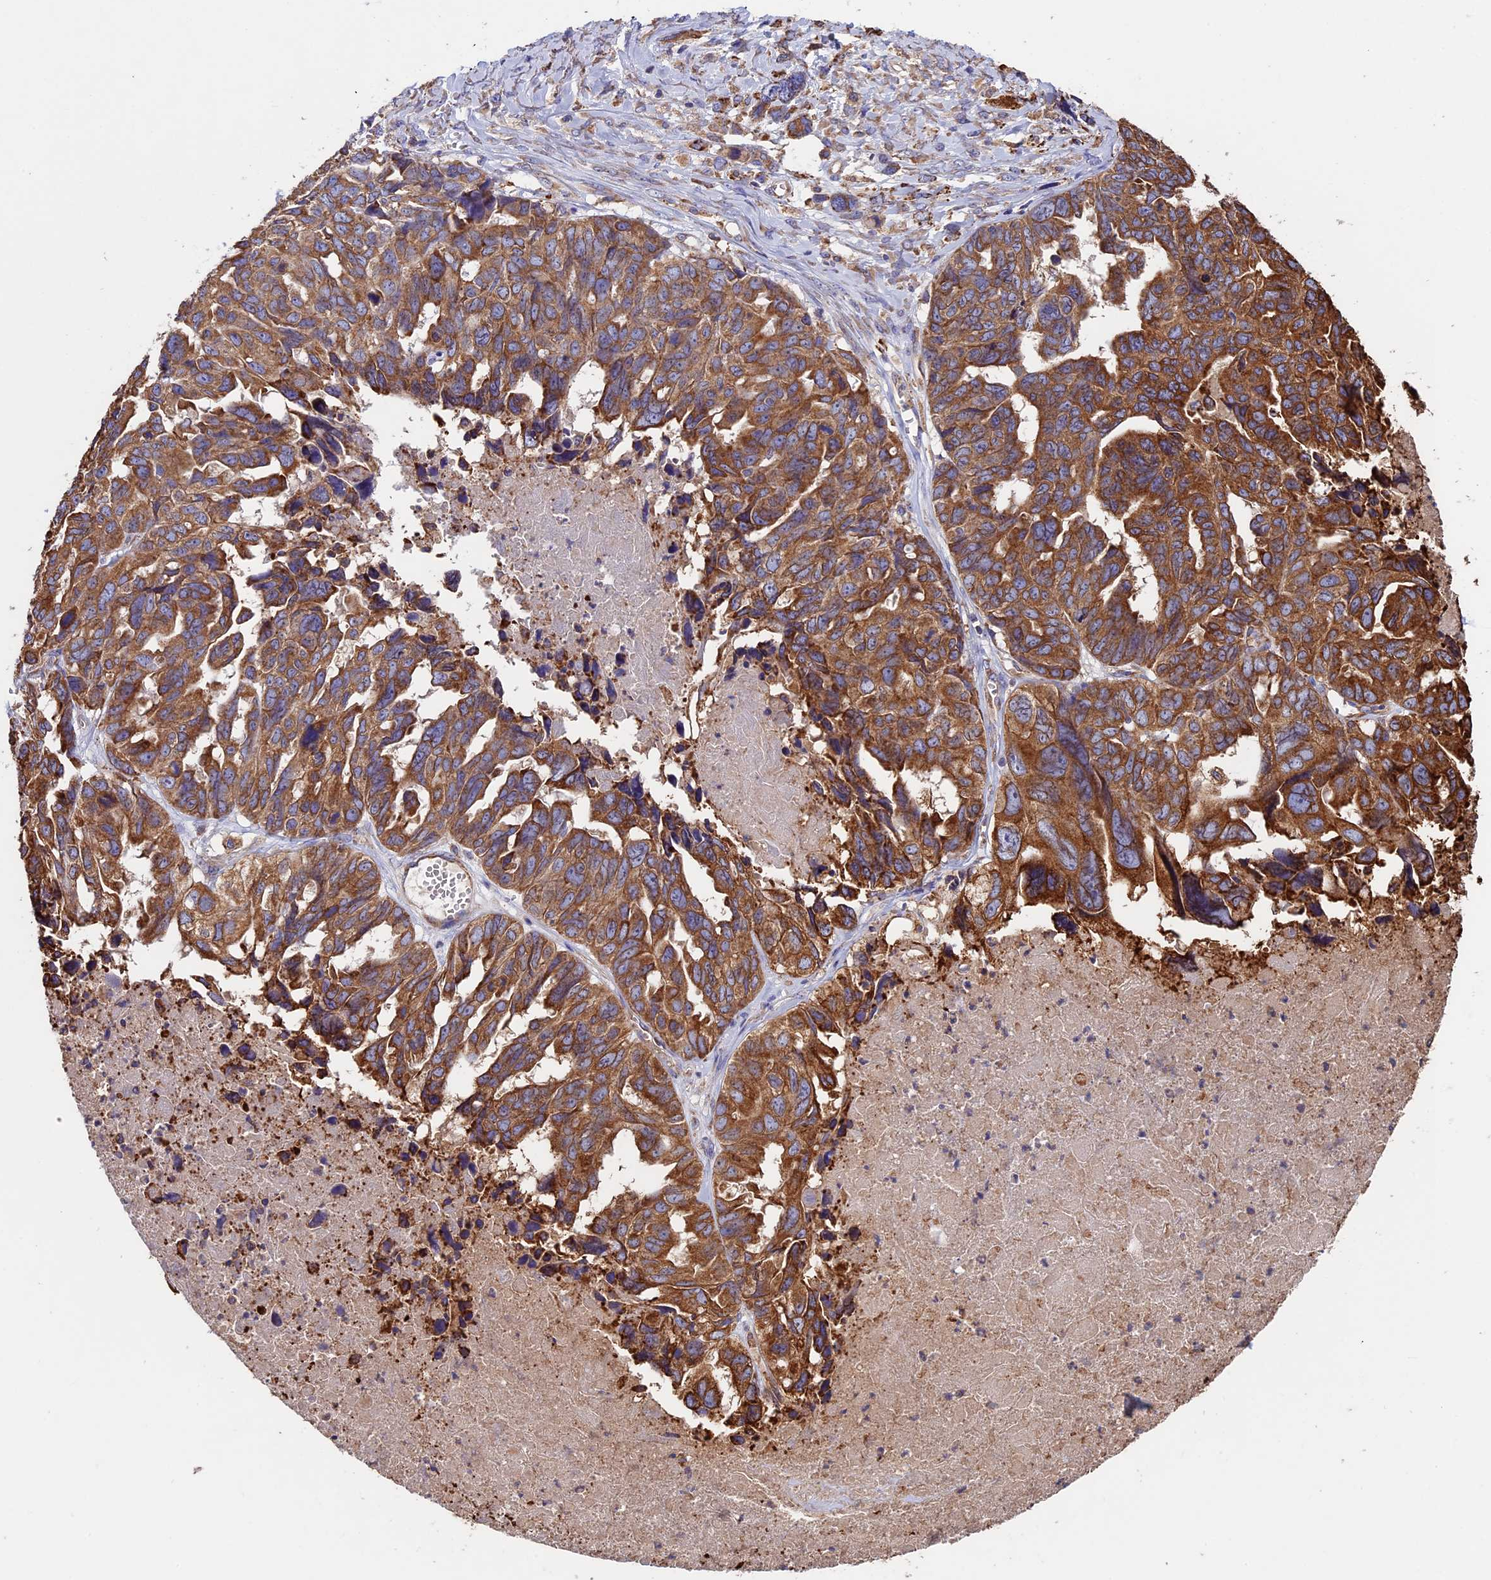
{"staining": {"intensity": "moderate", "quantity": ">75%", "location": "cytoplasmic/membranous"}, "tissue": "ovarian cancer", "cell_type": "Tumor cells", "image_type": "cancer", "snomed": [{"axis": "morphology", "description": "Cystadenocarcinoma, serous, NOS"}, {"axis": "topography", "description": "Ovary"}], "caption": "Immunohistochemistry of human serous cystadenocarcinoma (ovarian) shows medium levels of moderate cytoplasmic/membranous staining in approximately >75% of tumor cells.", "gene": "BTBD3", "patient": {"sex": "female", "age": 79}}